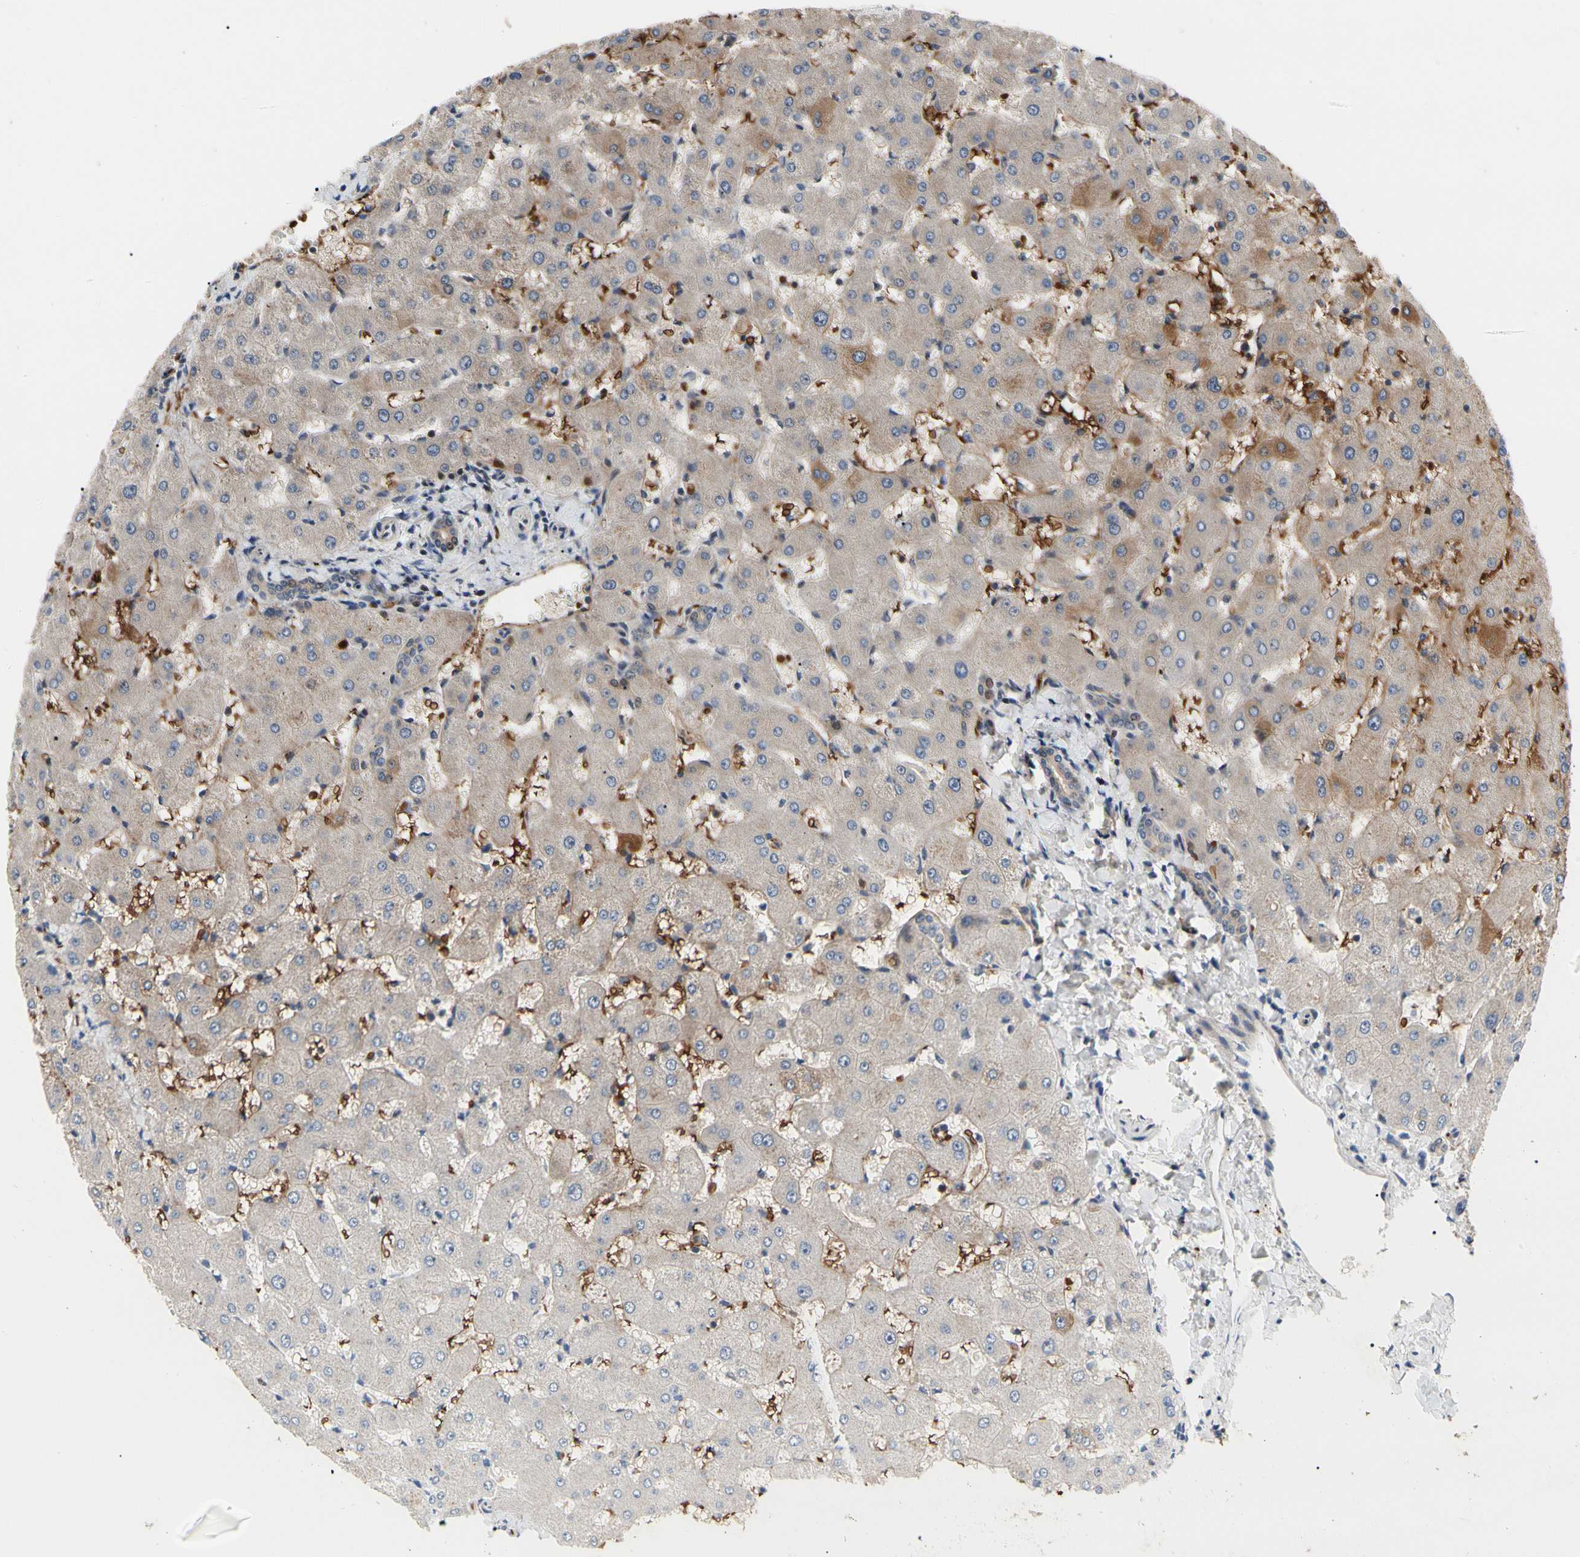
{"staining": {"intensity": "weak", "quantity": ">75%", "location": "cytoplasmic/membranous"}, "tissue": "liver", "cell_type": "Cholangiocytes", "image_type": "normal", "snomed": [{"axis": "morphology", "description": "Normal tissue, NOS"}, {"axis": "topography", "description": "Liver"}], "caption": "Immunohistochemistry (IHC) of benign human liver displays low levels of weak cytoplasmic/membranous expression in about >75% of cholangiocytes. Nuclei are stained in blue.", "gene": "HMGCR", "patient": {"sex": "female", "age": 63}}